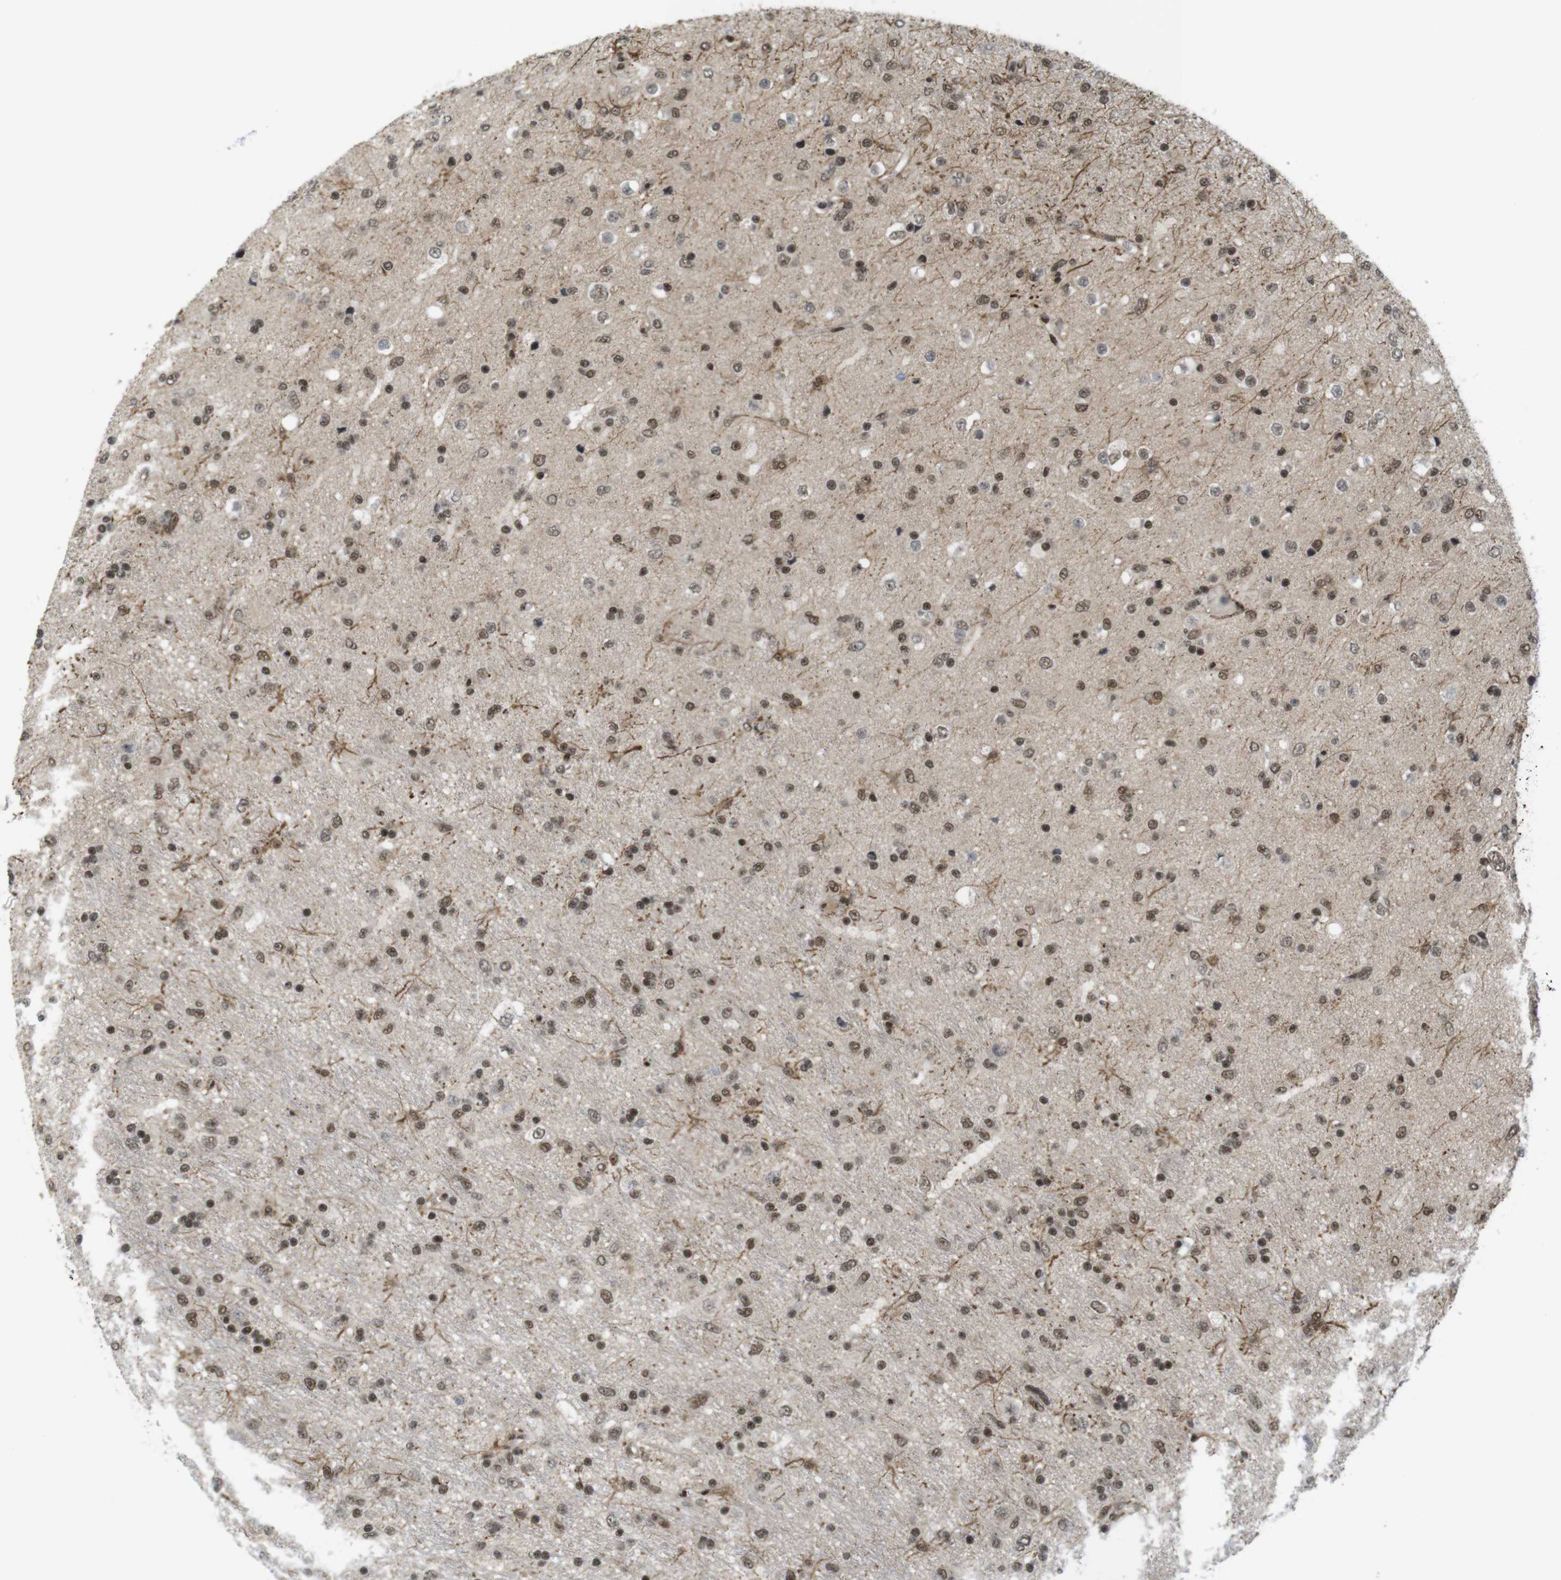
{"staining": {"intensity": "moderate", "quantity": ">75%", "location": "nuclear"}, "tissue": "glioma", "cell_type": "Tumor cells", "image_type": "cancer", "snomed": [{"axis": "morphology", "description": "Glioma, malignant, Low grade"}, {"axis": "topography", "description": "Brain"}], "caption": "This histopathology image shows immunohistochemistry staining of low-grade glioma (malignant), with medium moderate nuclear positivity in about >75% of tumor cells.", "gene": "SP2", "patient": {"sex": "male", "age": 77}}